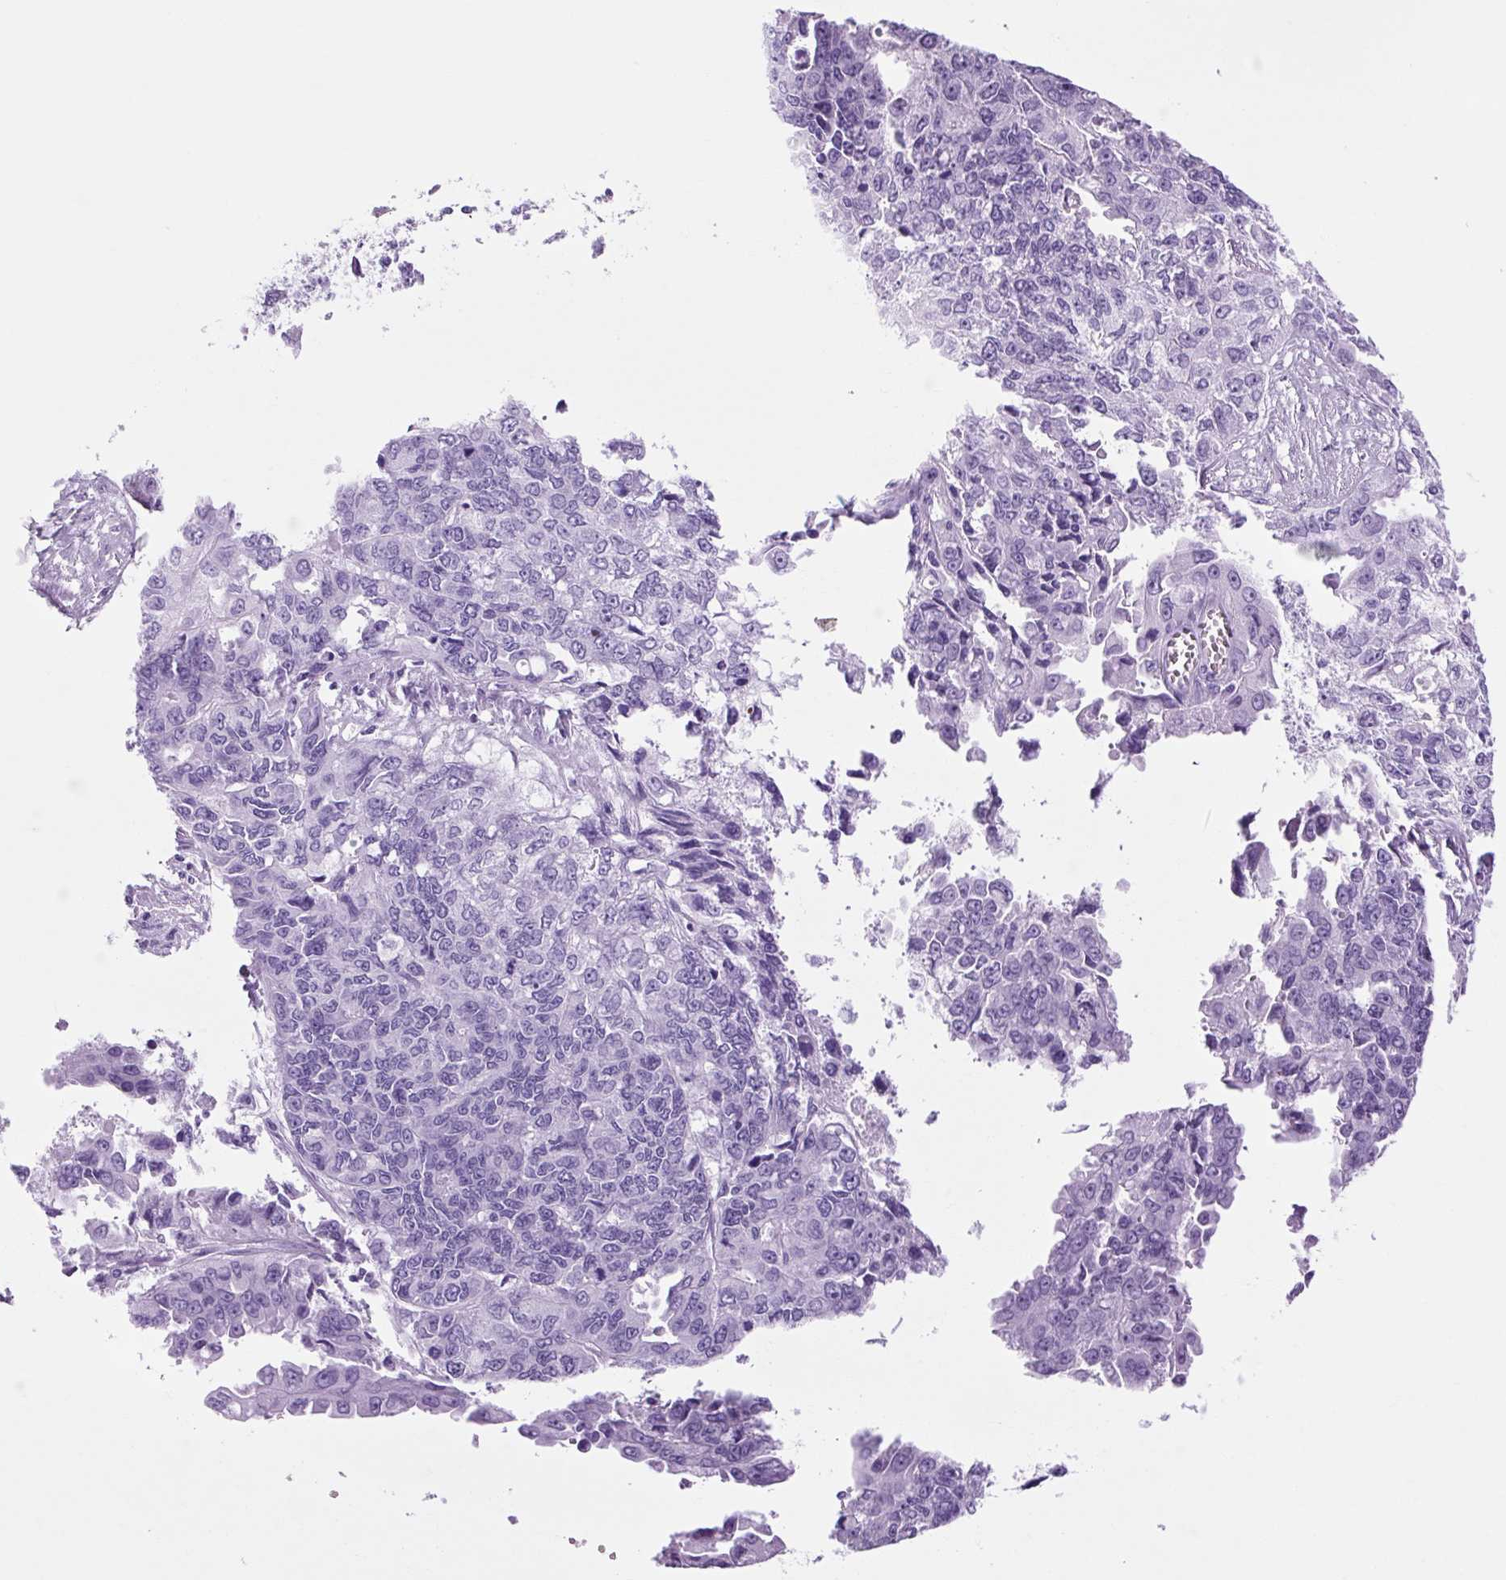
{"staining": {"intensity": "negative", "quantity": "none", "location": "none"}, "tissue": "endometrial cancer", "cell_type": "Tumor cells", "image_type": "cancer", "snomed": [{"axis": "morphology", "description": "Adenocarcinoma, NOS"}, {"axis": "topography", "description": "Uterus"}], "caption": "An immunohistochemistry photomicrograph of endometrial adenocarcinoma is shown. There is no staining in tumor cells of endometrial adenocarcinoma.", "gene": "OOEP", "patient": {"sex": "female", "age": 79}}